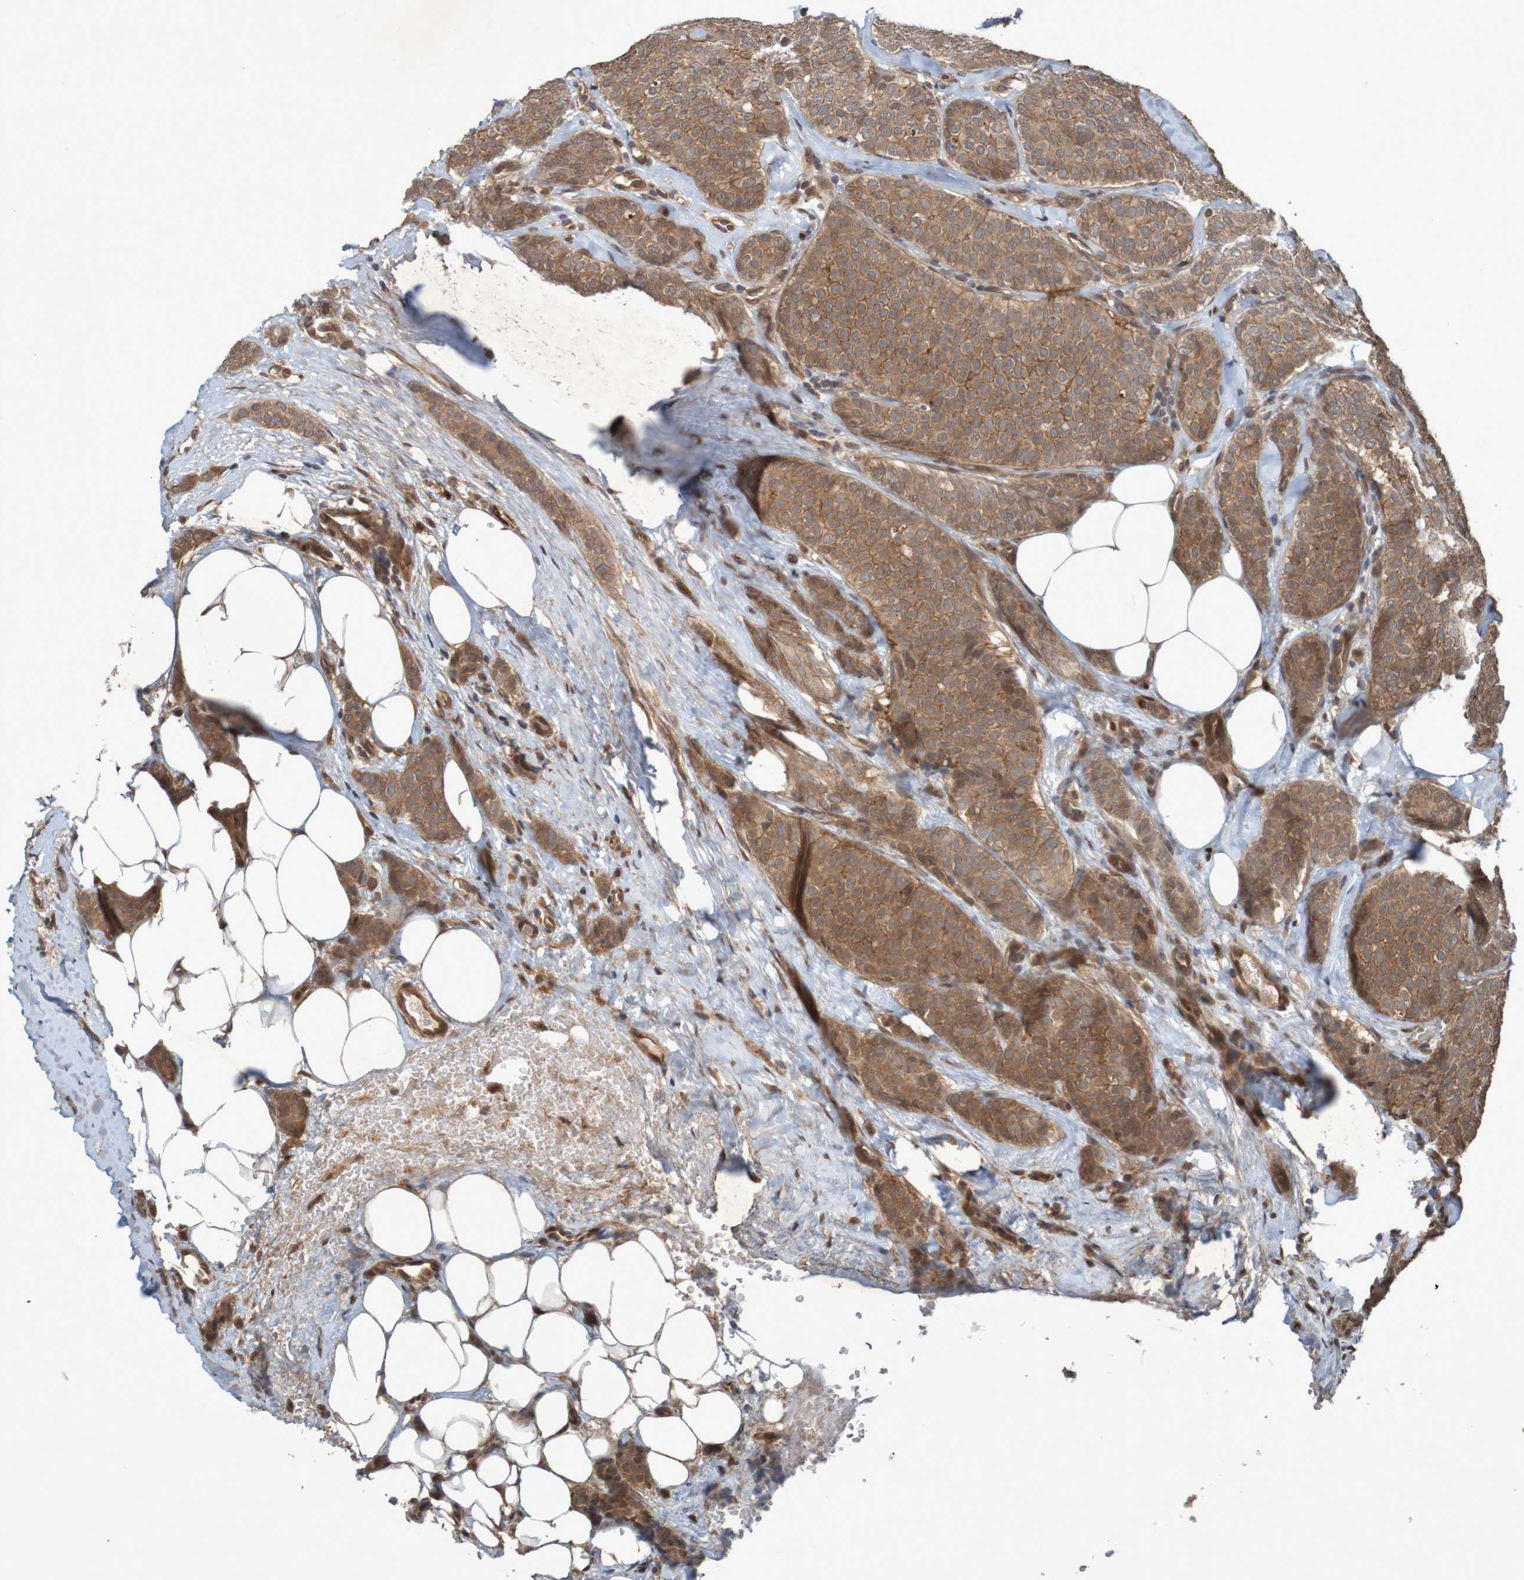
{"staining": {"intensity": "moderate", "quantity": ">75%", "location": "cytoplasmic/membranous"}, "tissue": "breast cancer", "cell_type": "Tumor cells", "image_type": "cancer", "snomed": [{"axis": "morphology", "description": "Lobular carcinoma"}, {"axis": "topography", "description": "Skin"}, {"axis": "topography", "description": "Breast"}], "caption": "An image of breast cancer stained for a protein shows moderate cytoplasmic/membranous brown staining in tumor cells.", "gene": "ARHGEF11", "patient": {"sex": "female", "age": 46}}